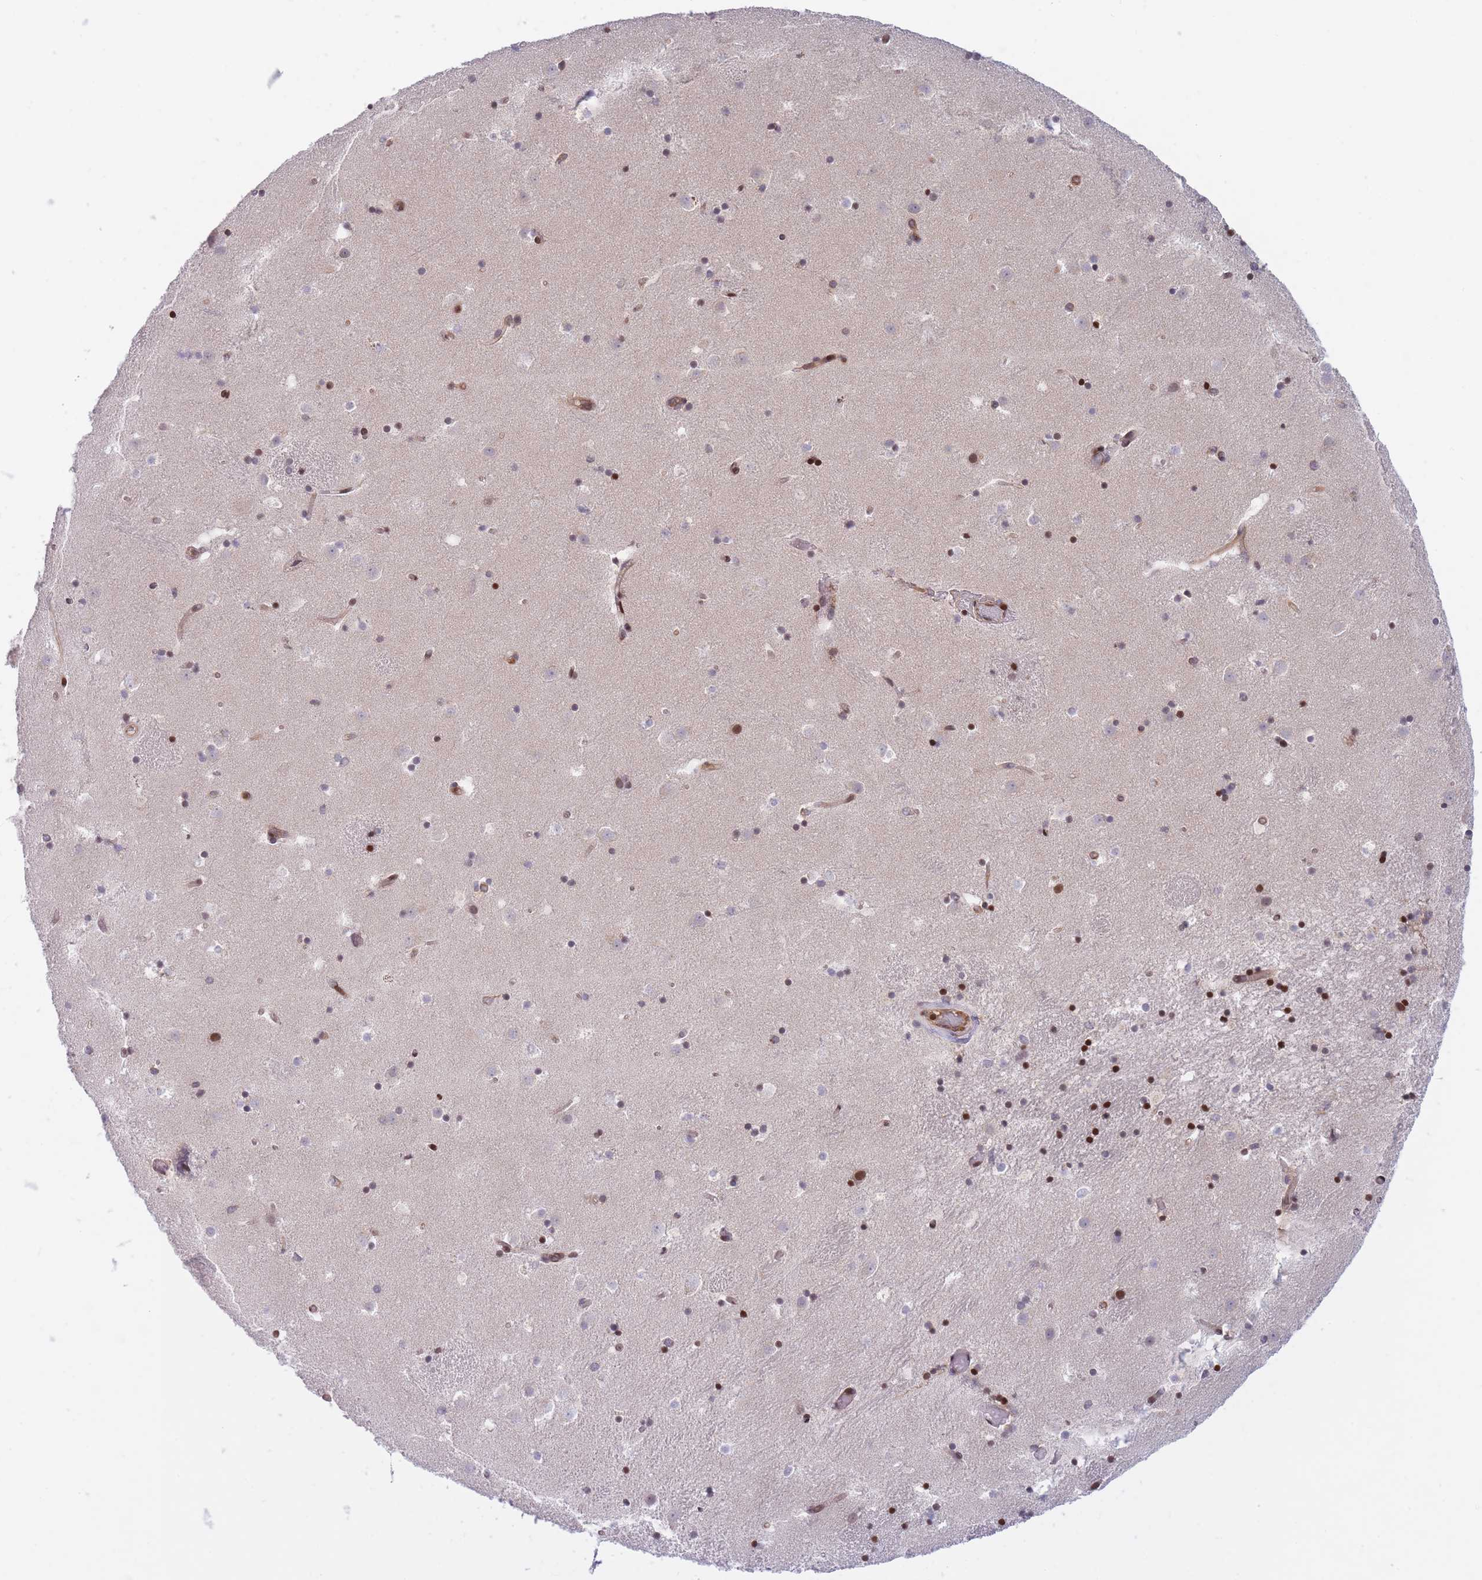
{"staining": {"intensity": "strong", "quantity": "<25%", "location": "nuclear"}, "tissue": "caudate", "cell_type": "Glial cells", "image_type": "normal", "snomed": [{"axis": "morphology", "description": "Normal tissue, NOS"}, {"axis": "topography", "description": "Lateral ventricle wall"}], "caption": "This histopathology image displays benign caudate stained with IHC to label a protein in brown. The nuclear of glial cells show strong positivity for the protein. Nuclei are counter-stained blue.", "gene": "SLC35F5", "patient": {"sex": "male", "age": 25}}